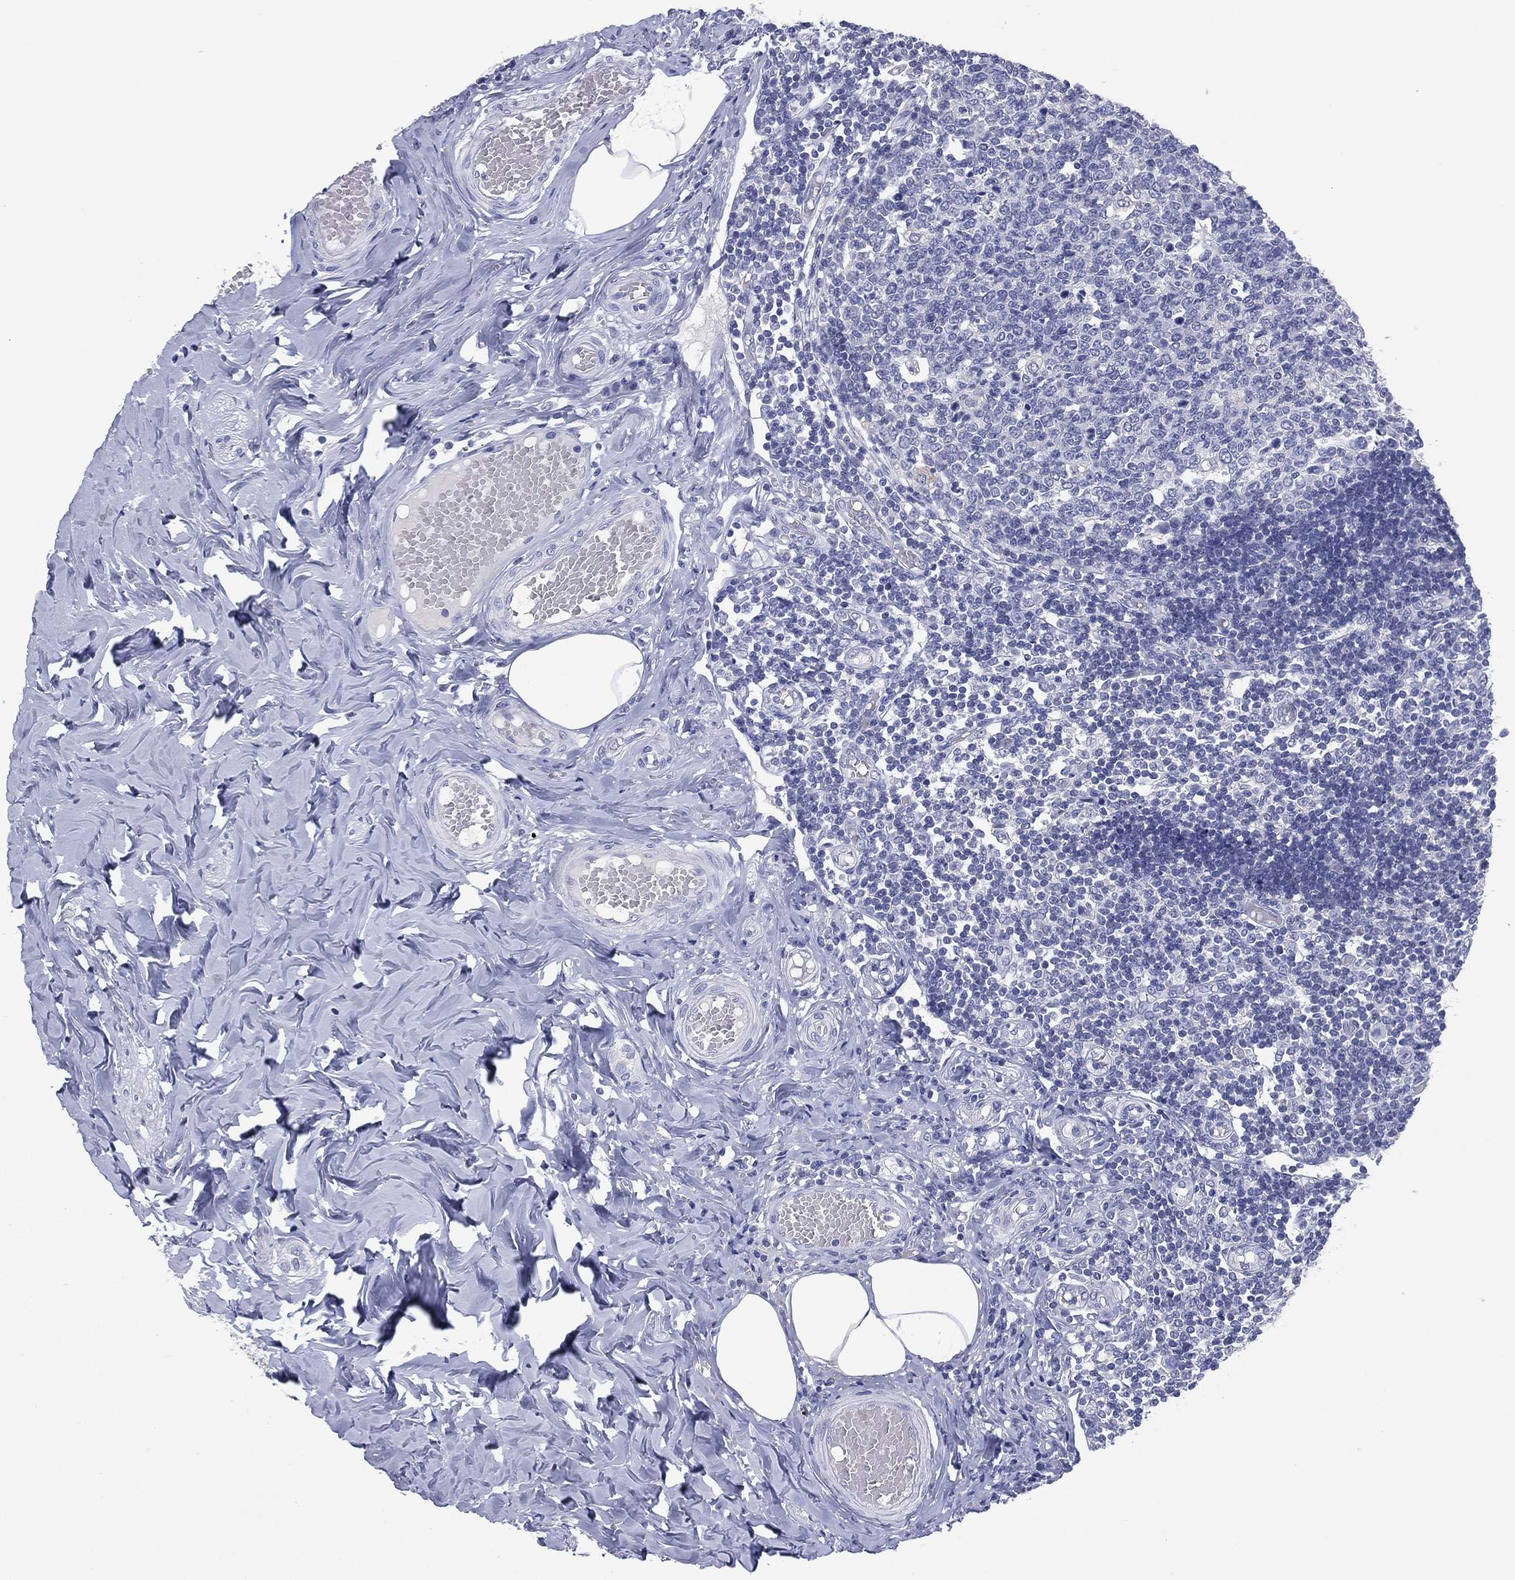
{"staining": {"intensity": "negative", "quantity": "none", "location": "none"}, "tissue": "appendix", "cell_type": "Lymphoid tissue", "image_type": "normal", "snomed": [{"axis": "morphology", "description": "Normal tissue, NOS"}, {"axis": "topography", "description": "Appendix"}], "caption": "A high-resolution histopathology image shows IHC staining of normal appendix, which shows no significant expression in lymphoid tissue.", "gene": "KRT35", "patient": {"sex": "female", "age": 32}}